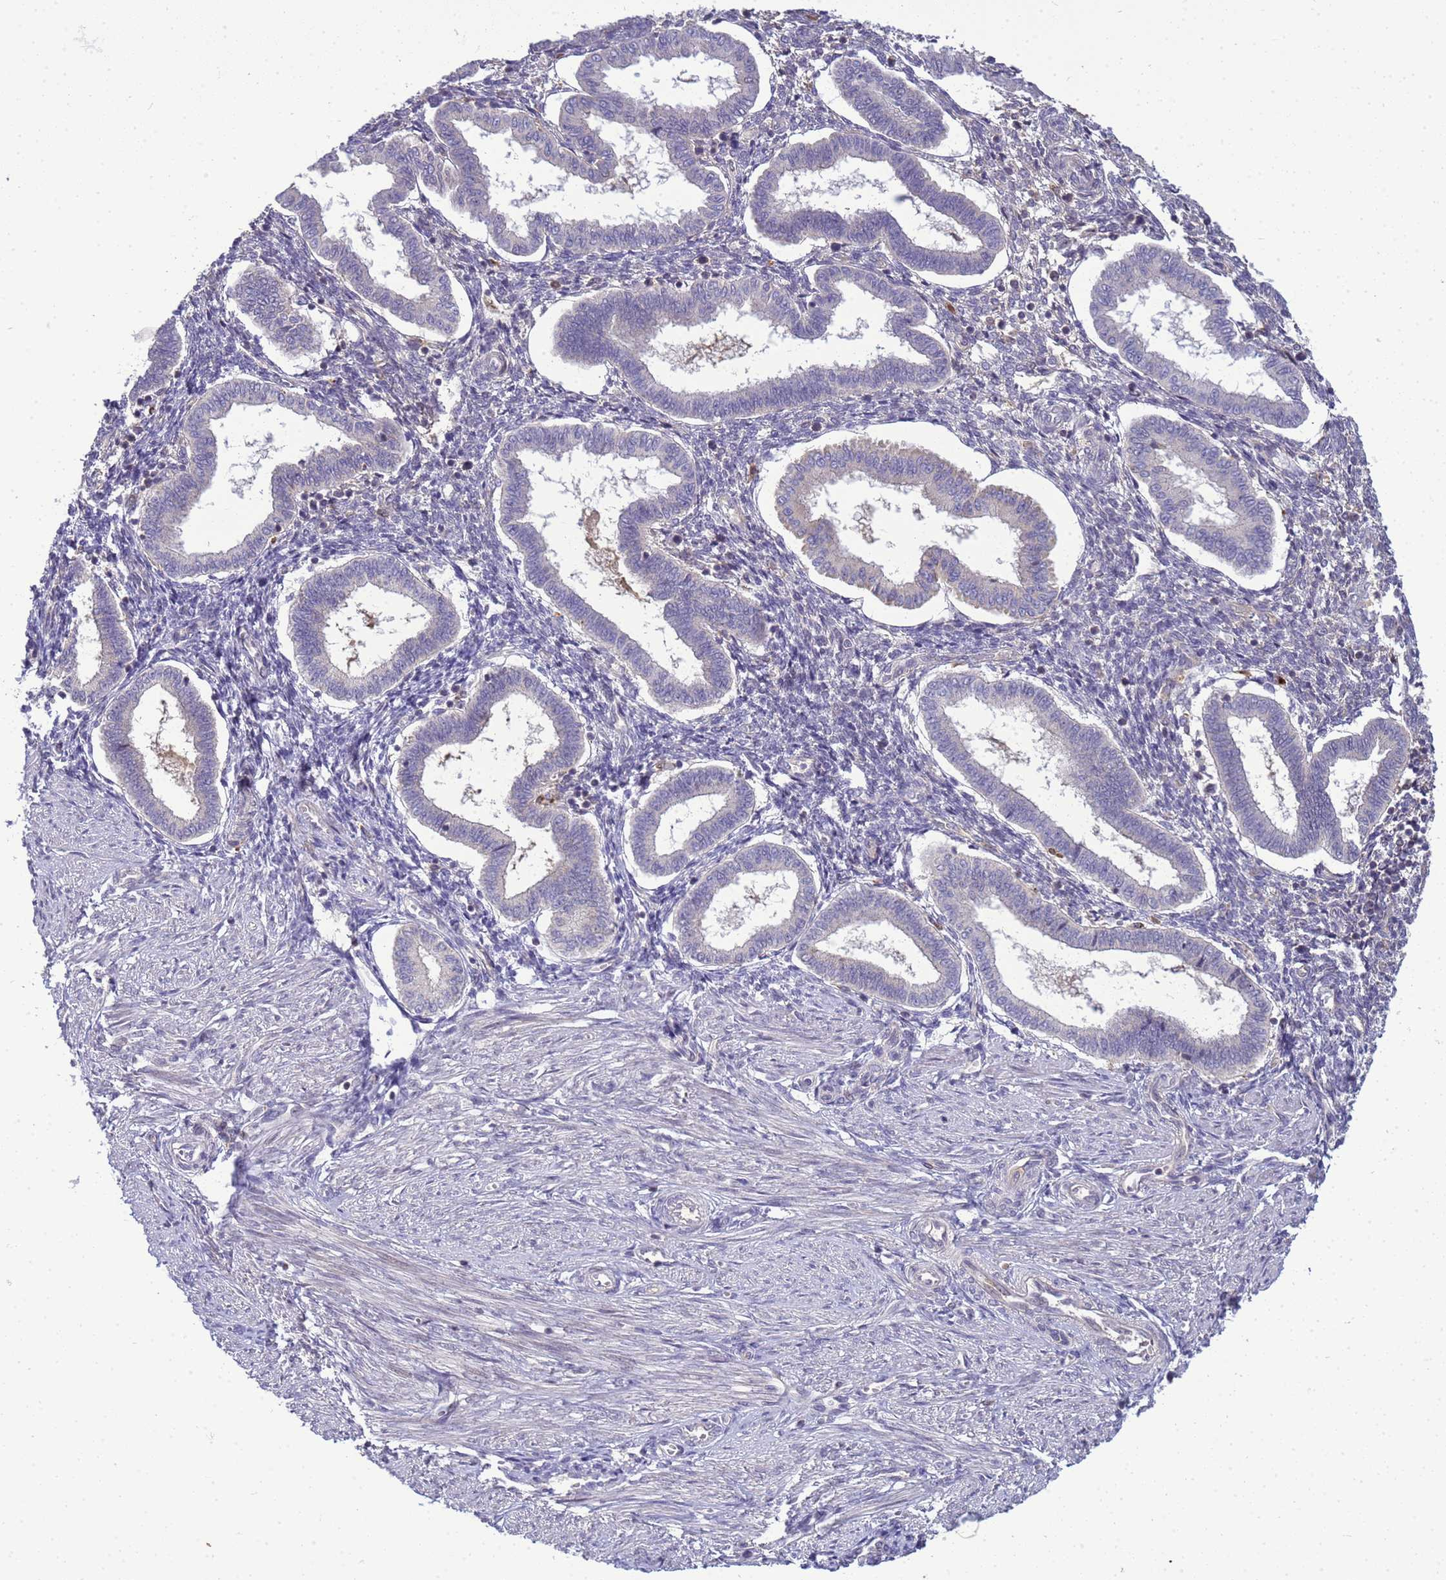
{"staining": {"intensity": "negative", "quantity": "none", "location": "none"}, "tissue": "endometrium", "cell_type": "Cells in endometrial stroma", "image_type": "normal", "snomed": [{"axis": "morphology", "description": "Normal tissue, NOS"}, {"axis": "topography", "description": "Endometrium"}], "caption": "Cells in endometrial stroma show no significant staining in benign endometrium. (DAB immunohistochemistry (IHC), high magnification).", "gene": "TMEM74B", "patient": {"sex": "female", "age": 24}}